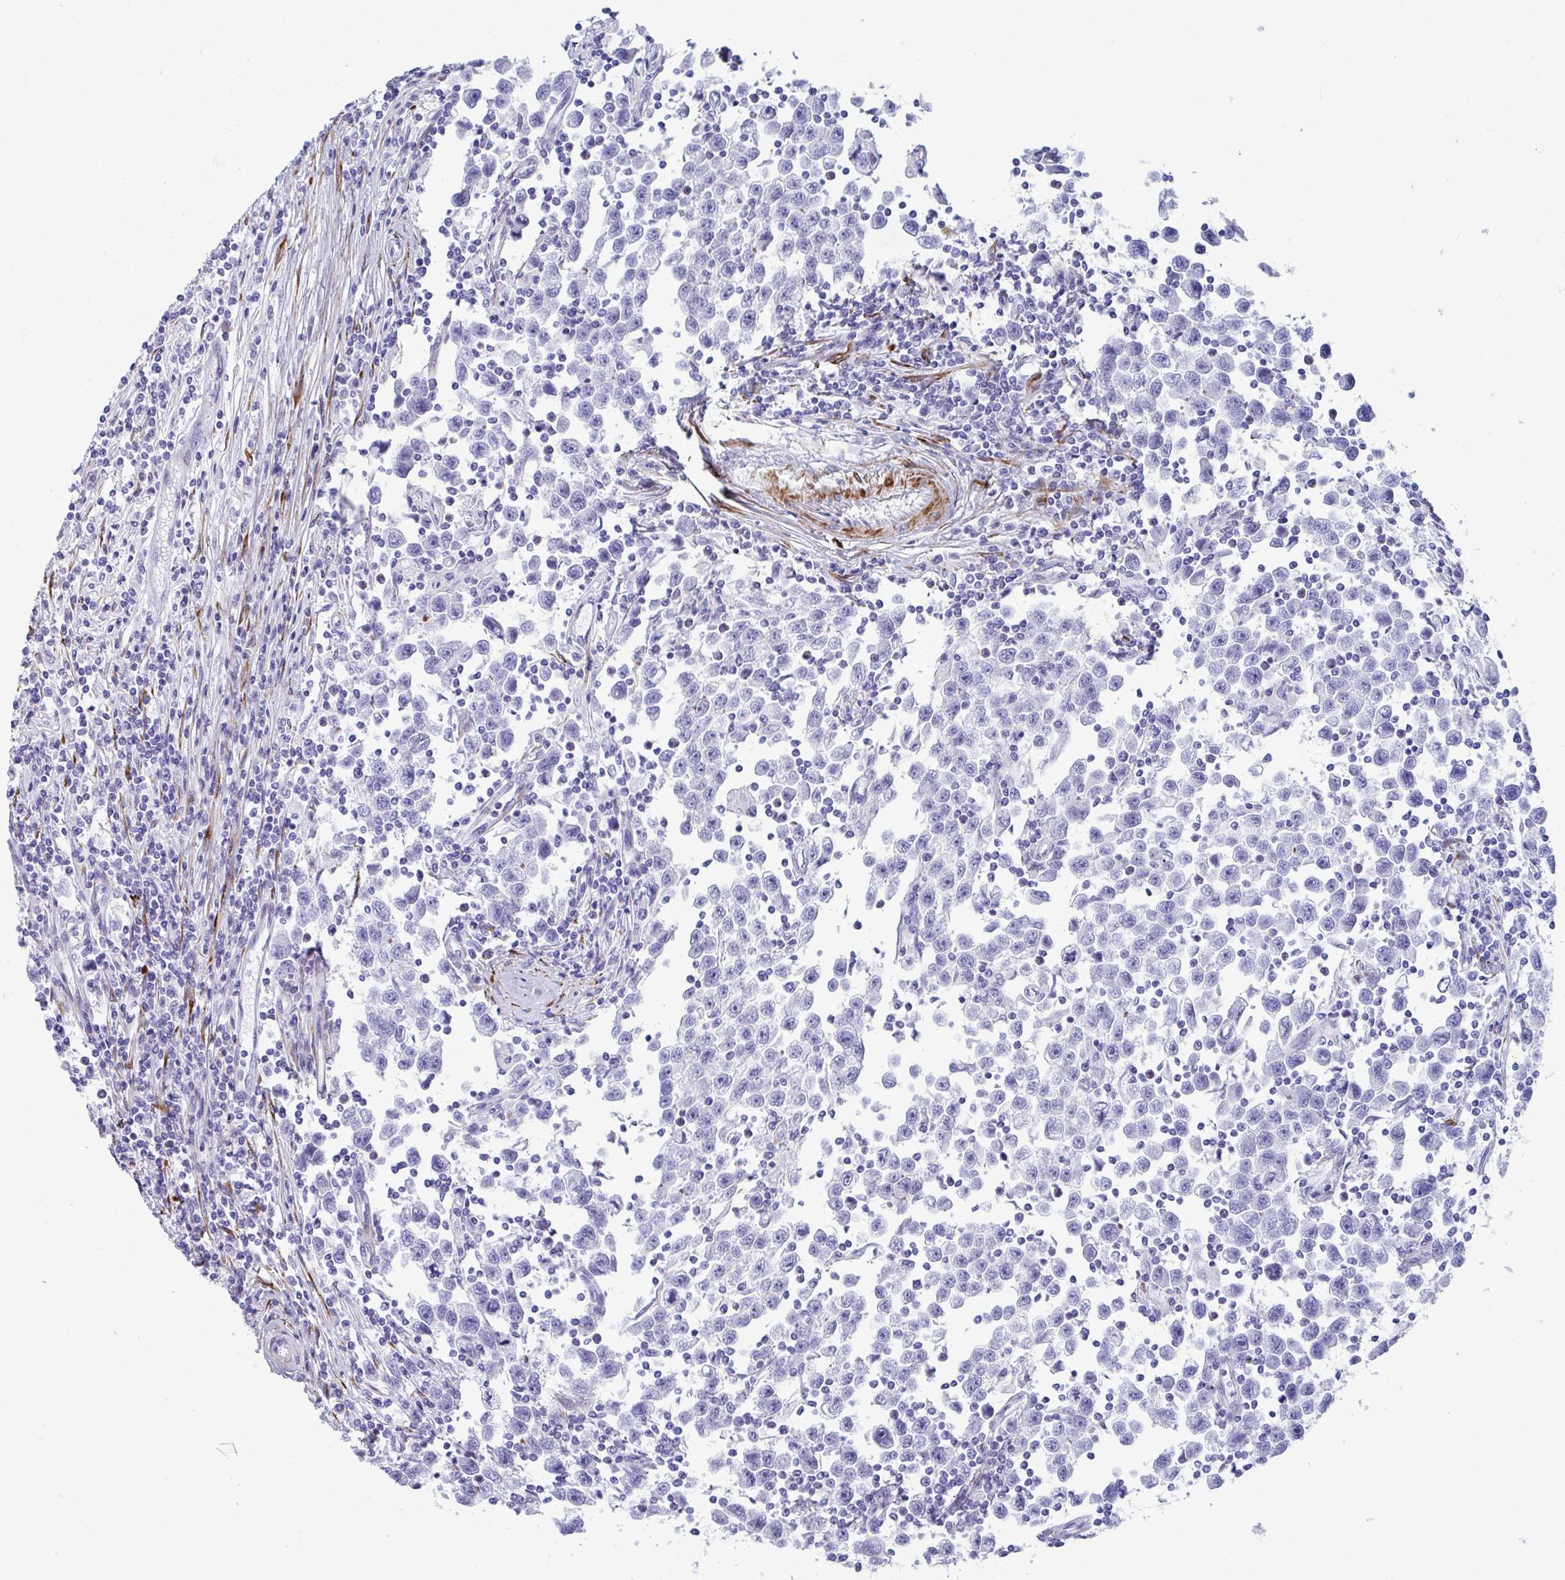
{"staining": {"intensity": "negative", "quantity": "none", "location": "none"}, "tissue": "testis cancer", "cell_type": "Tumor cells", "image_type": "cancer", "snomed": [{"axis": "morphology", "description": "Seminoma, NOS"}, {"axis": "topography", "description": "Testis"}], "caption": "A micrograph of seminoma (testis) stained for a protein demonstrates no brown staining in tumor cells.", "gene": "GRXCR2", "patient": {"sex": "male", "age": 31}}